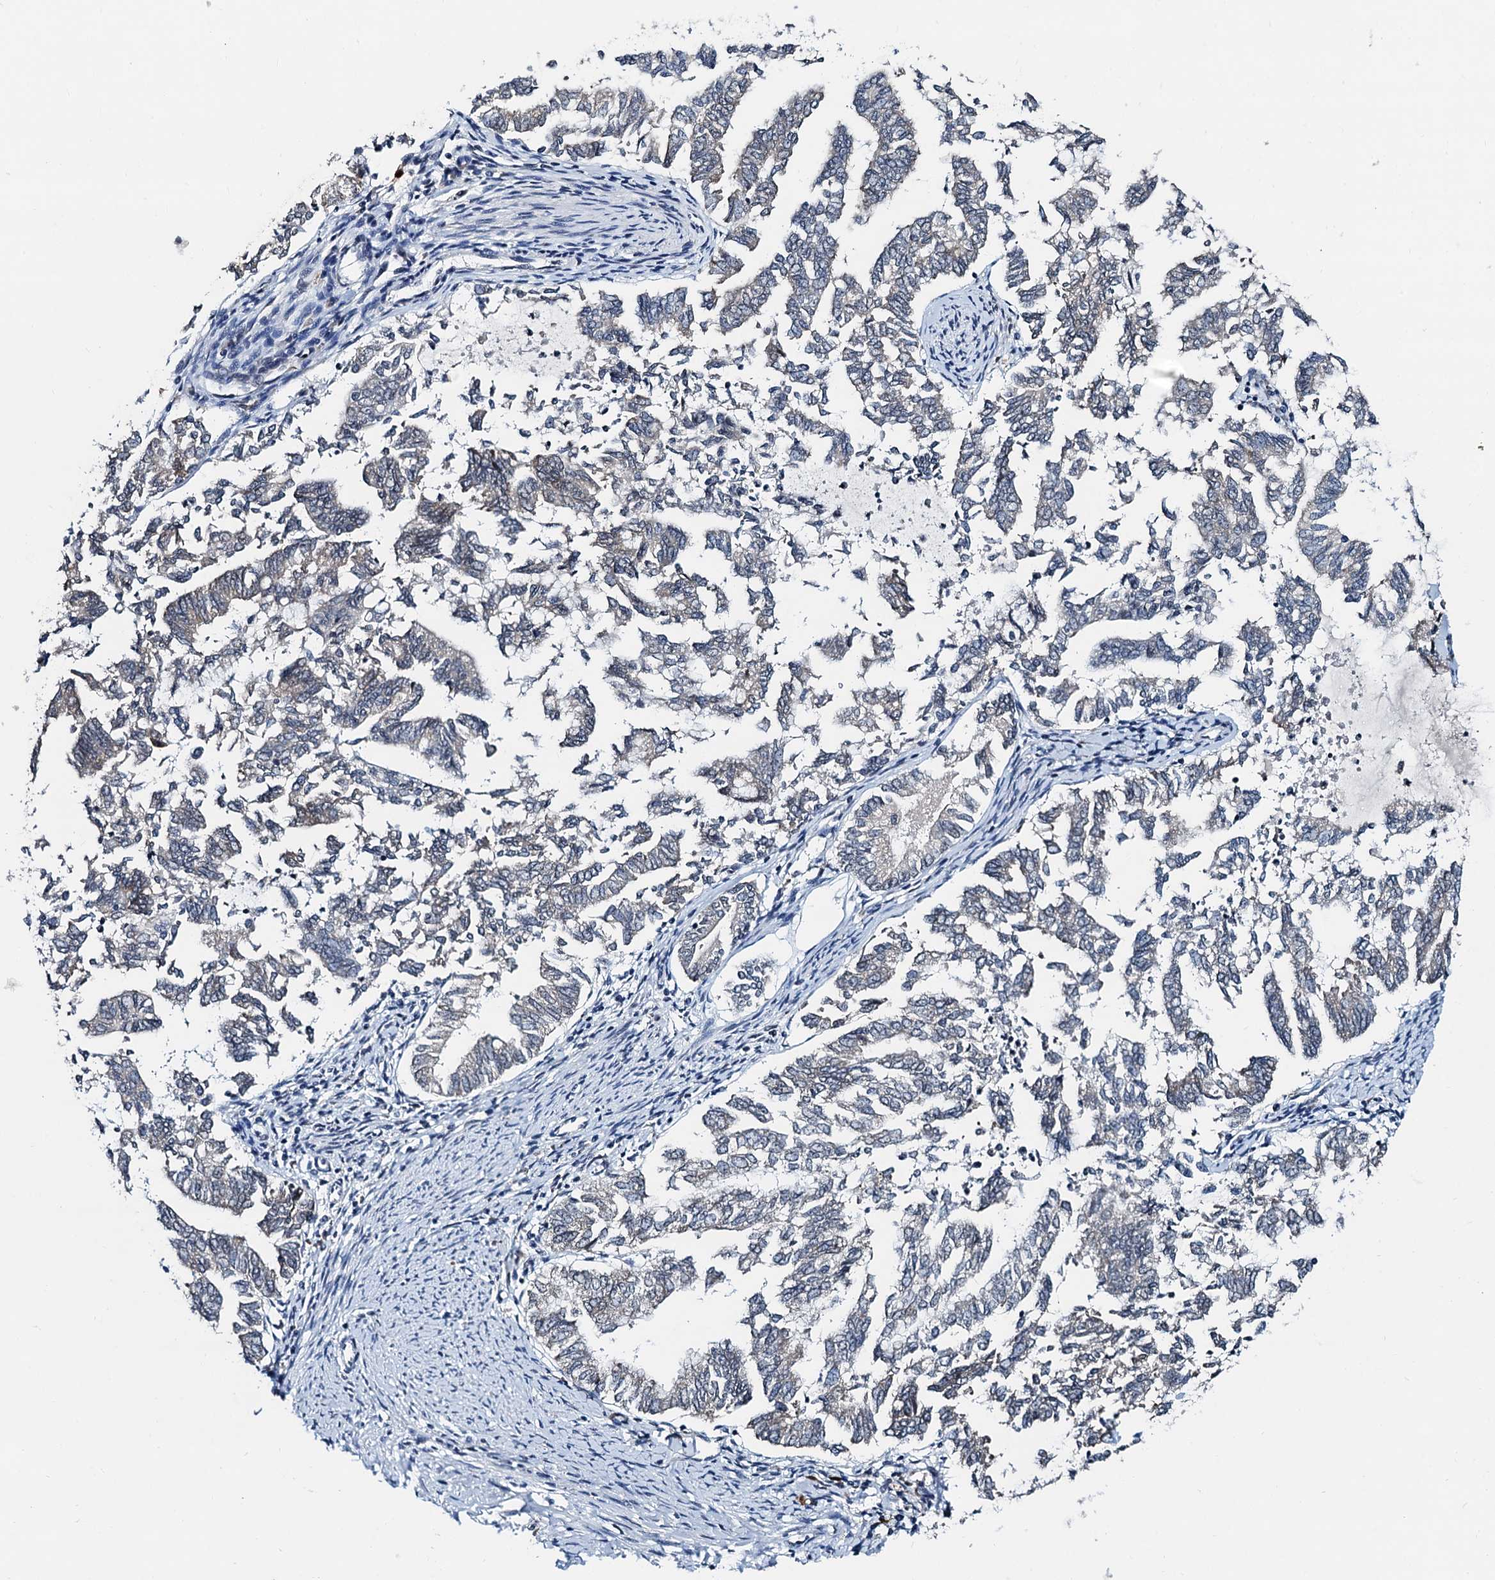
{"staining": {"intensity": "negative", "quantity": "none", "location": "none"}, "tissue": "endometrial cancer", "cell_type": "Tumor cells", "image_type": "cancer", "snomed": [{"axis": "morphology", "description": "Adenocarcinoma, NOS"}, {"axis": "topography", "description": "Endometrium"}], "caption": "This micrograph is of endometrial cancer stained with immunohistochemistry (IHC) to label a protein in brown with the nuclei are counter-stained blue. There is no expression in tumor cells. The staining is performed using DAB (3,3'-diaminobenzidine) brown chromogen with nuclei counter-stained in using hematoxylin.", "gene": "SNRPD1", "patient": {"sex": "female", "age": 79}}